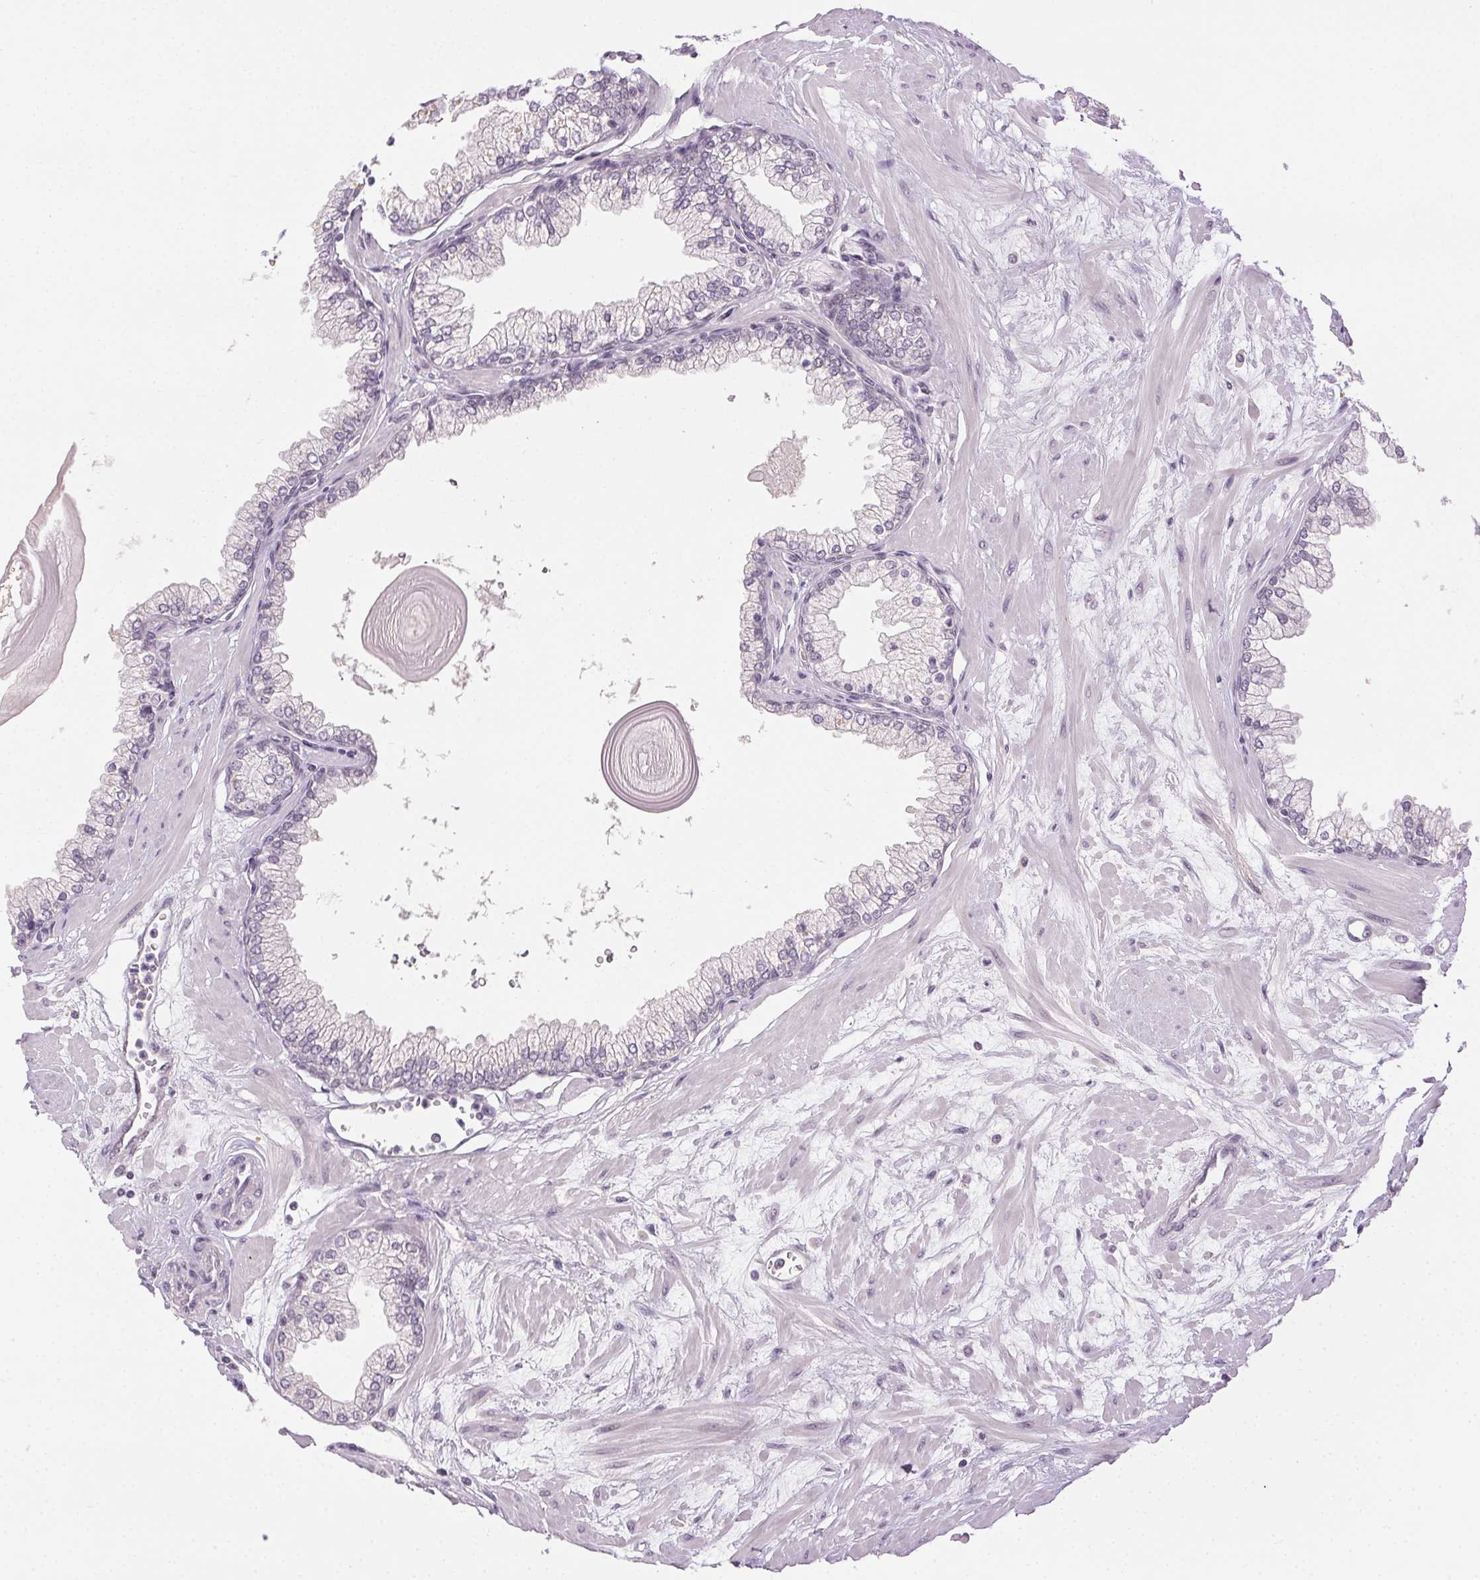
{"staining": {"intensity": "negative", "quantity": "none", "location": "none"}, "tissue": "prostate", "cell_type": "Glandular cells", "image_type": "normal", "snomed": [{"axis": "morphology", "description": "Normal tissue, NOS"}, {"axis": "topography", "description": "Prostate"}, {"axis": "topography", "description": "Peripheral nerve tissue"}], "caption": "Human prostate stained for a protein using immunohistochemistry (IHC) reveals no staining in glandular cells.", "gene": "FAM168A", "patient": {"sex": "male", "age": 61}}